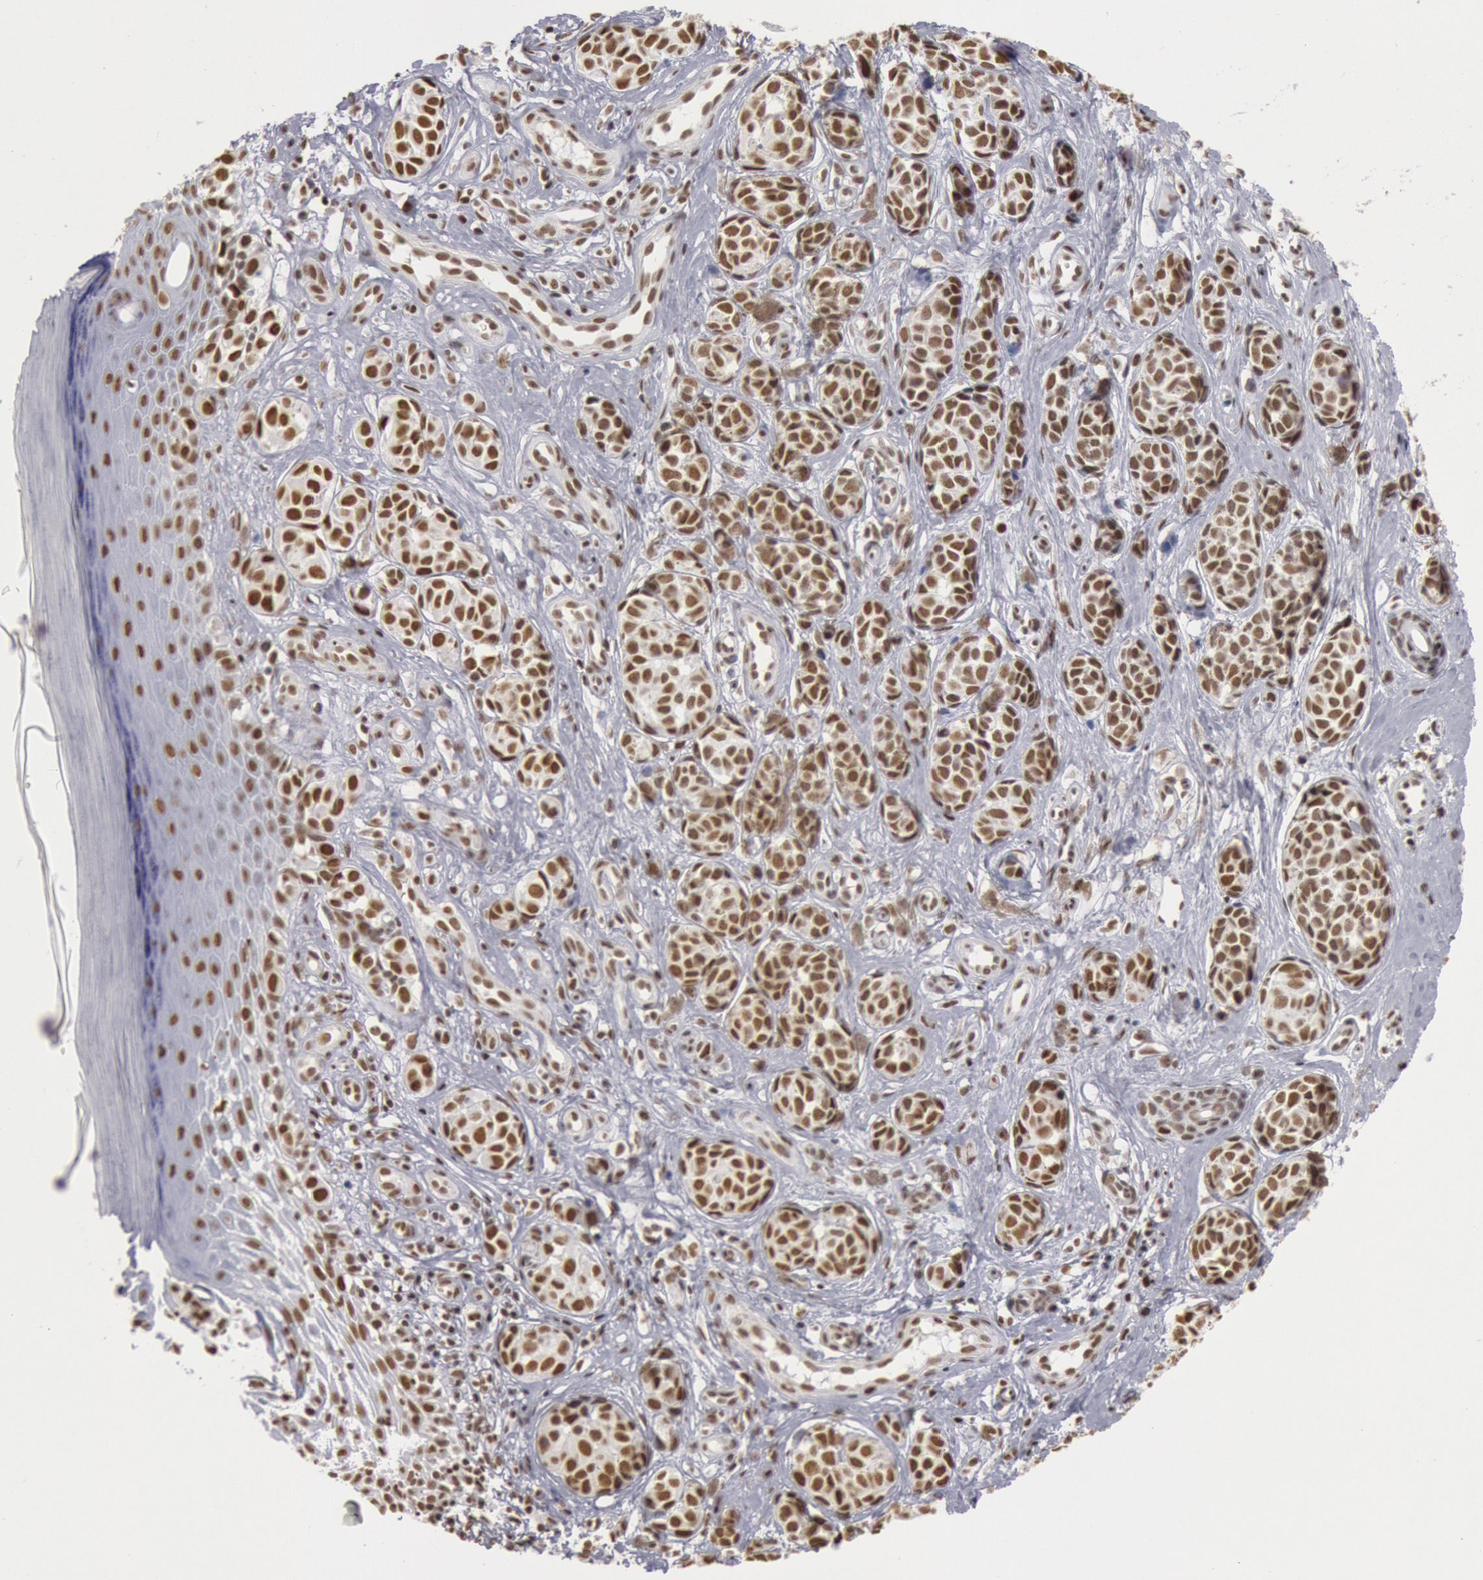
{"staining": {"intensity": "strong", "quantity": ">75%", "location": "nuclear"}, "tissue": "melanoma", "cell_type": "Tumor cells", "image_type": "cancer", "snomed": [{"axis": "morphology", "description": "Malignant melanoma, NOS"}, {"axis": "topography", "description": "Skin"}], "caption": "Brown immunohistochemical staining in human melanoma exhibits strong nuclear positivity in about >75% of tumor cells. (Stains: DAB in brown, nuclei in blue, Microscopy: brightfield microscopy at high magnification).", "gene": "ESS2", "patient": {"sex": "female", "age": 55}}